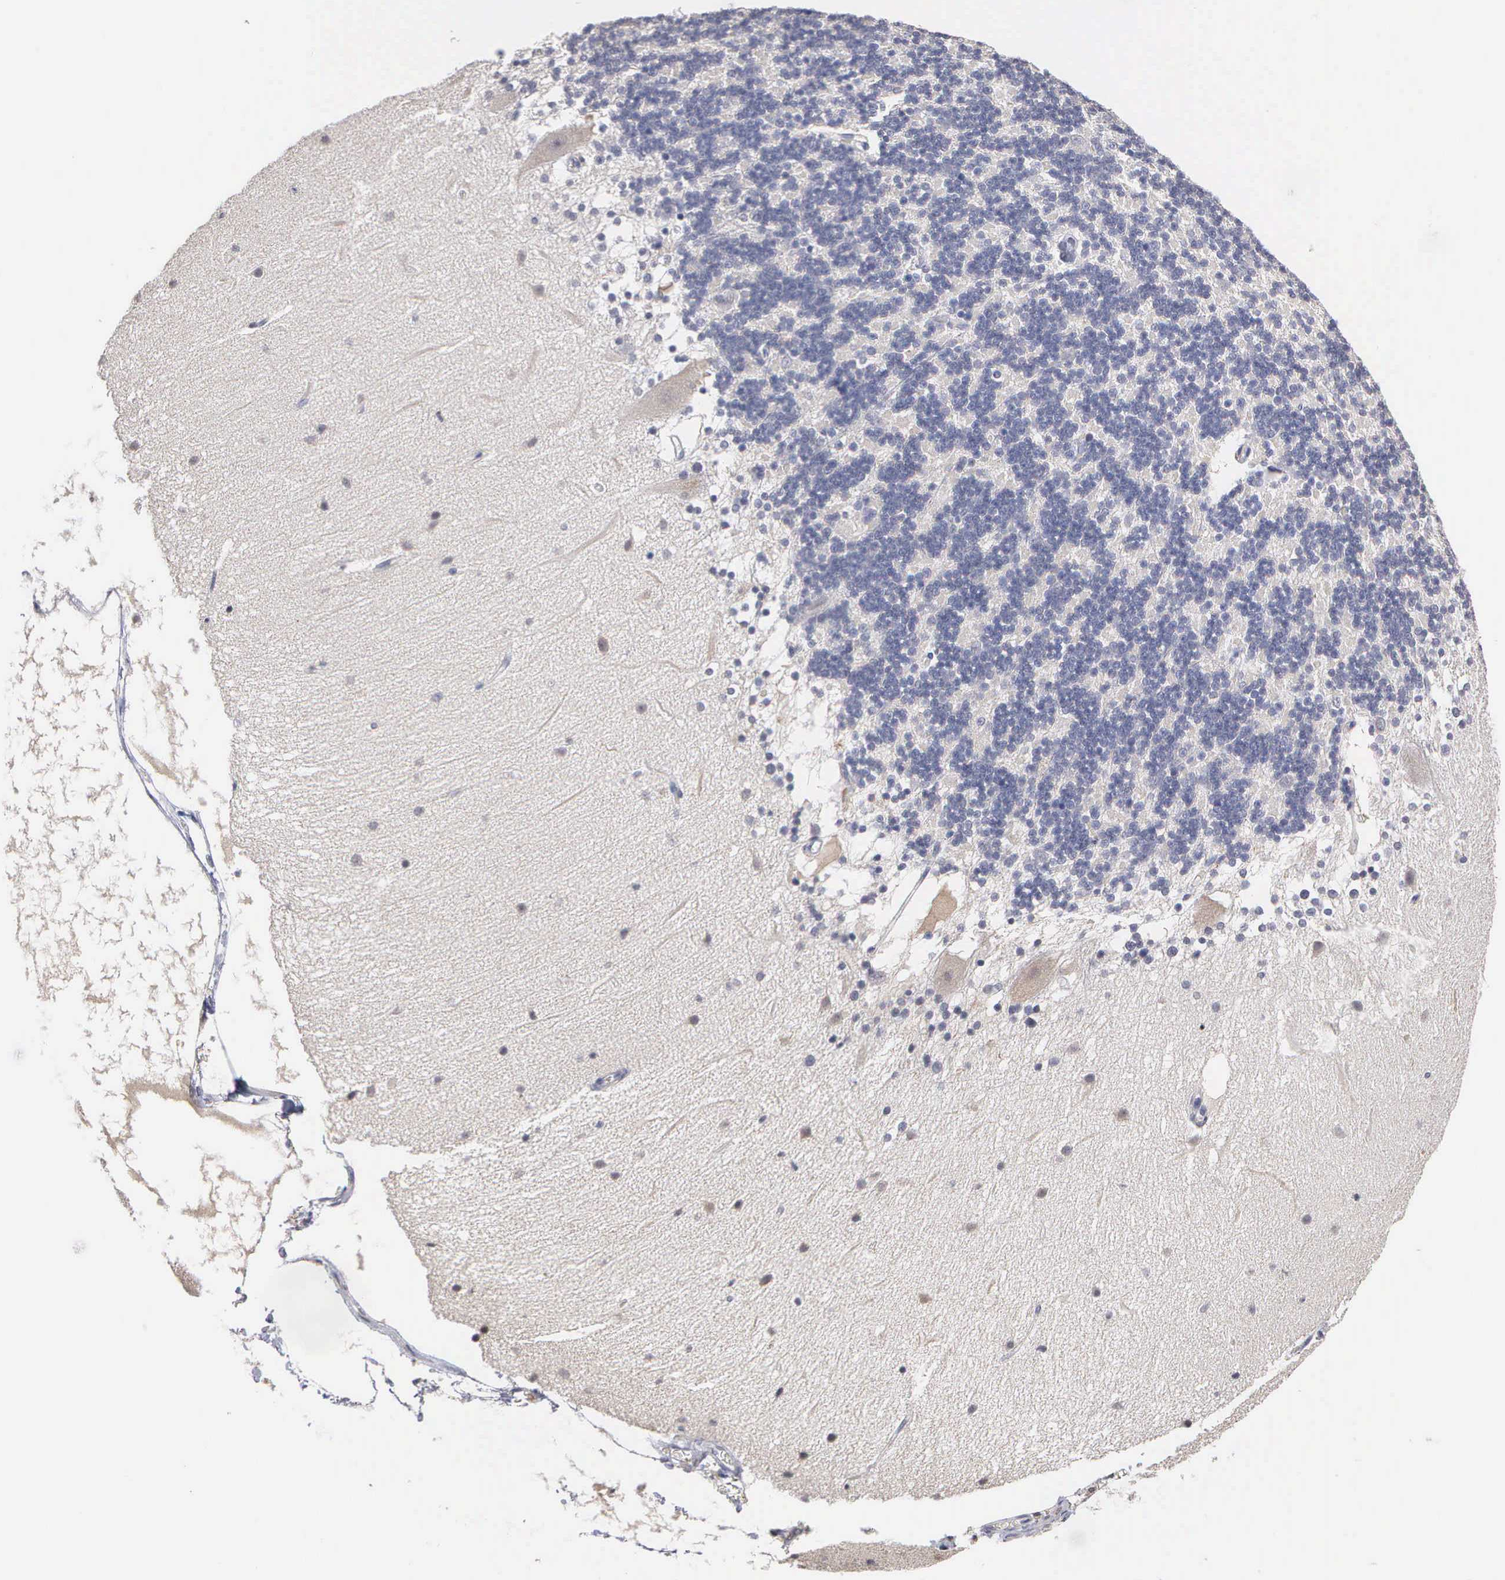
{"staining": {"intensity": "weak", "quantity": "<25%", "location": "nuclear"}, "tissue": "cerebellum", "cell_type": "Cells in granular layer", "image_type": "normal", "snomed": [{"axis": "morphology", "description": "Normal tissue, NOS"}, {"axis": "topography", "description": "Cerebellum"}], "caption": "This histopathology image is of benign cerebellum stained with immunohistochemistry (IHC) to label a protein in brown with the nuclei are counter-stained blue. There is no positivity in cells in granular layer. (DAB (3,3'-diaminobenzidine) IHC with hematoxylin counter stain).", "gene": "KDM6A", "patient": {"sex": "female", "age": 54}}